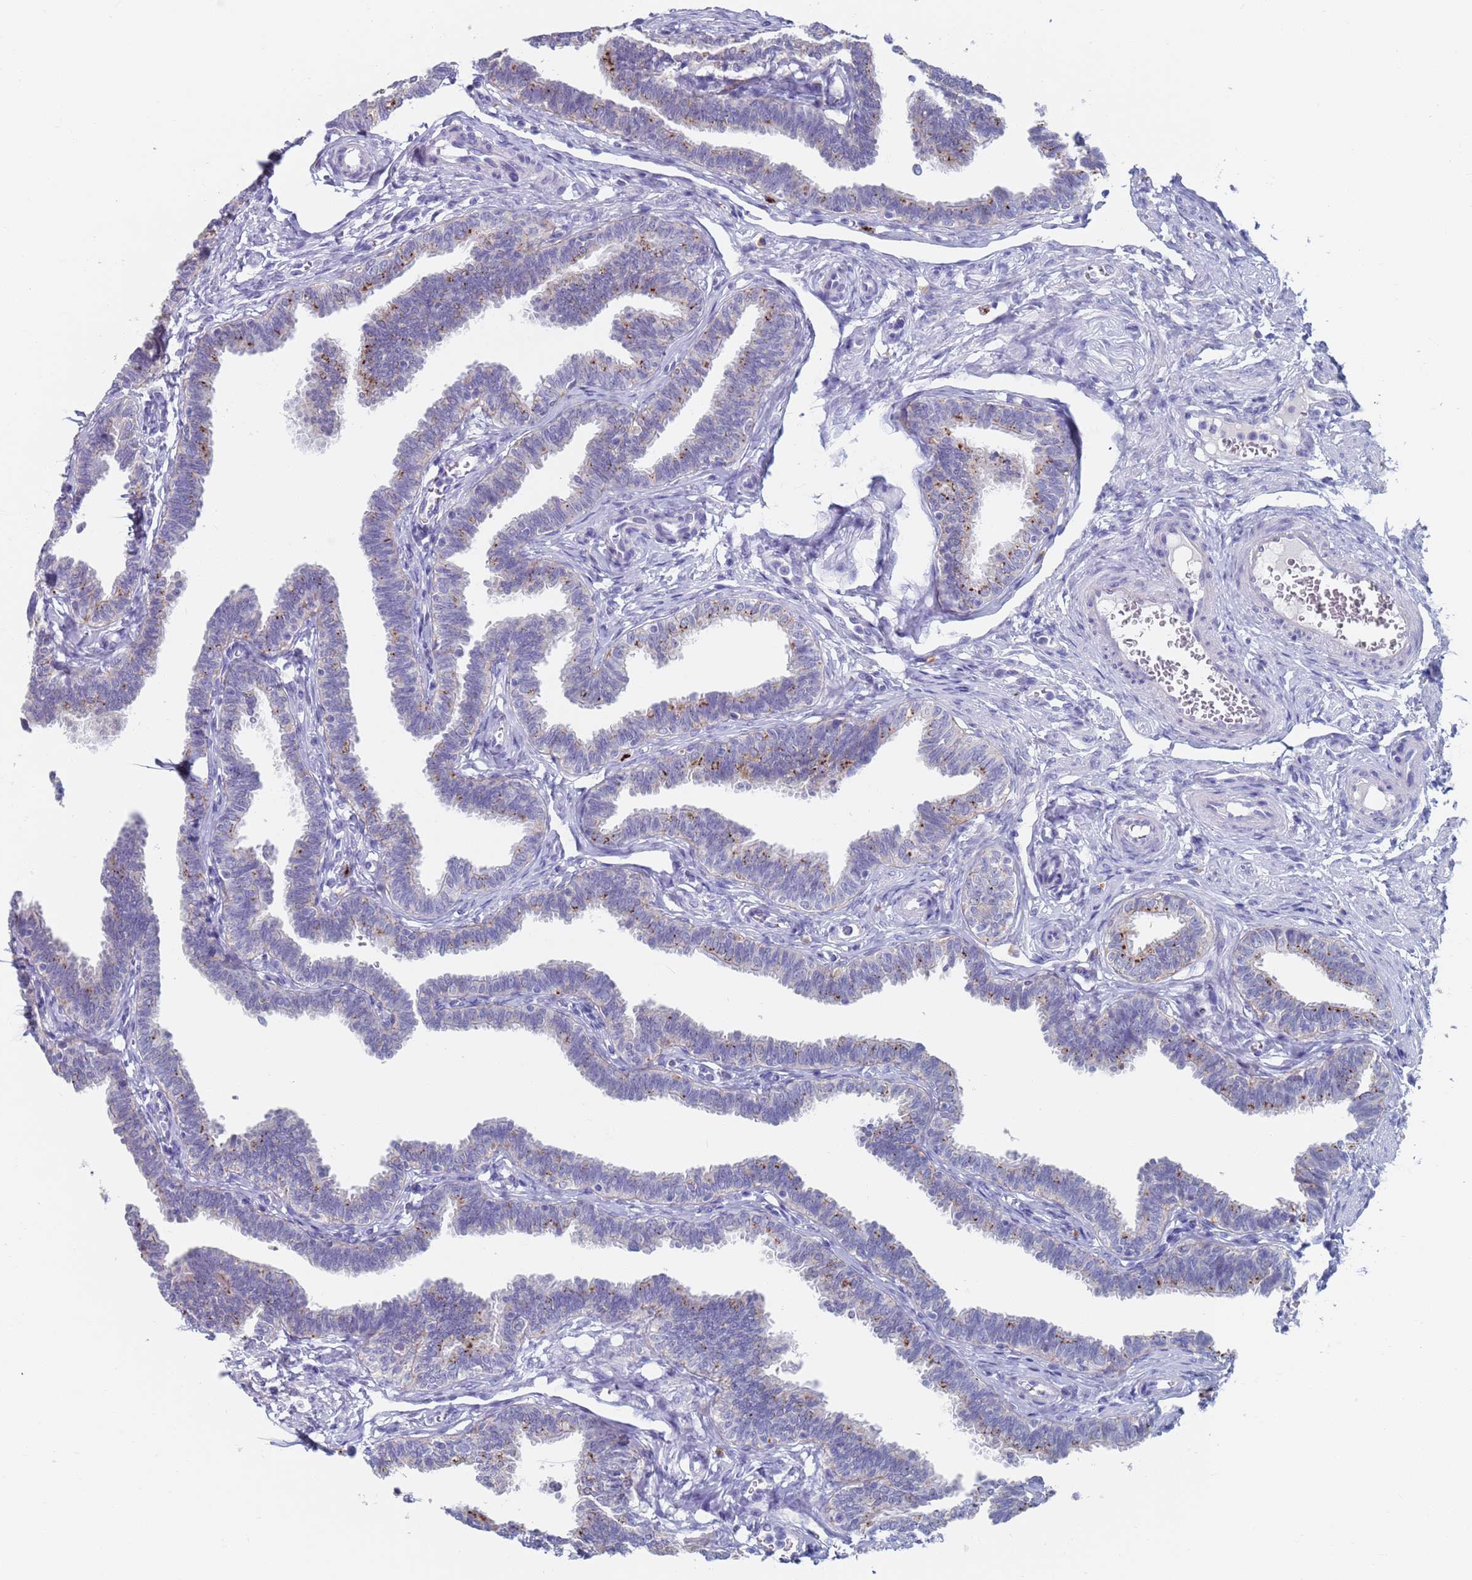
{"staining": {"intensity": "moderate", "quantity": "<25%", "location": "cytoplasmic/membranous"}, "tissue": "fallopian tube", "cell_type": "Glandular cells", "image_type": "normal", "snomed": [{"axis": "morphology", "description": "Normal tissue, NOS"}, {"axis": "topography", "description": "Fallopian tube"}, {"axis": "topography", "description": "Ovary"}], "caption": "Immunohistochemical staining of unremarkable fallopian tube exhibits moderate cytoplasmic/membranous protein staining in approximately <25% of glandular cells.", "gene": "FUCA1", "patient": {"sex": "female", "age": 23}}